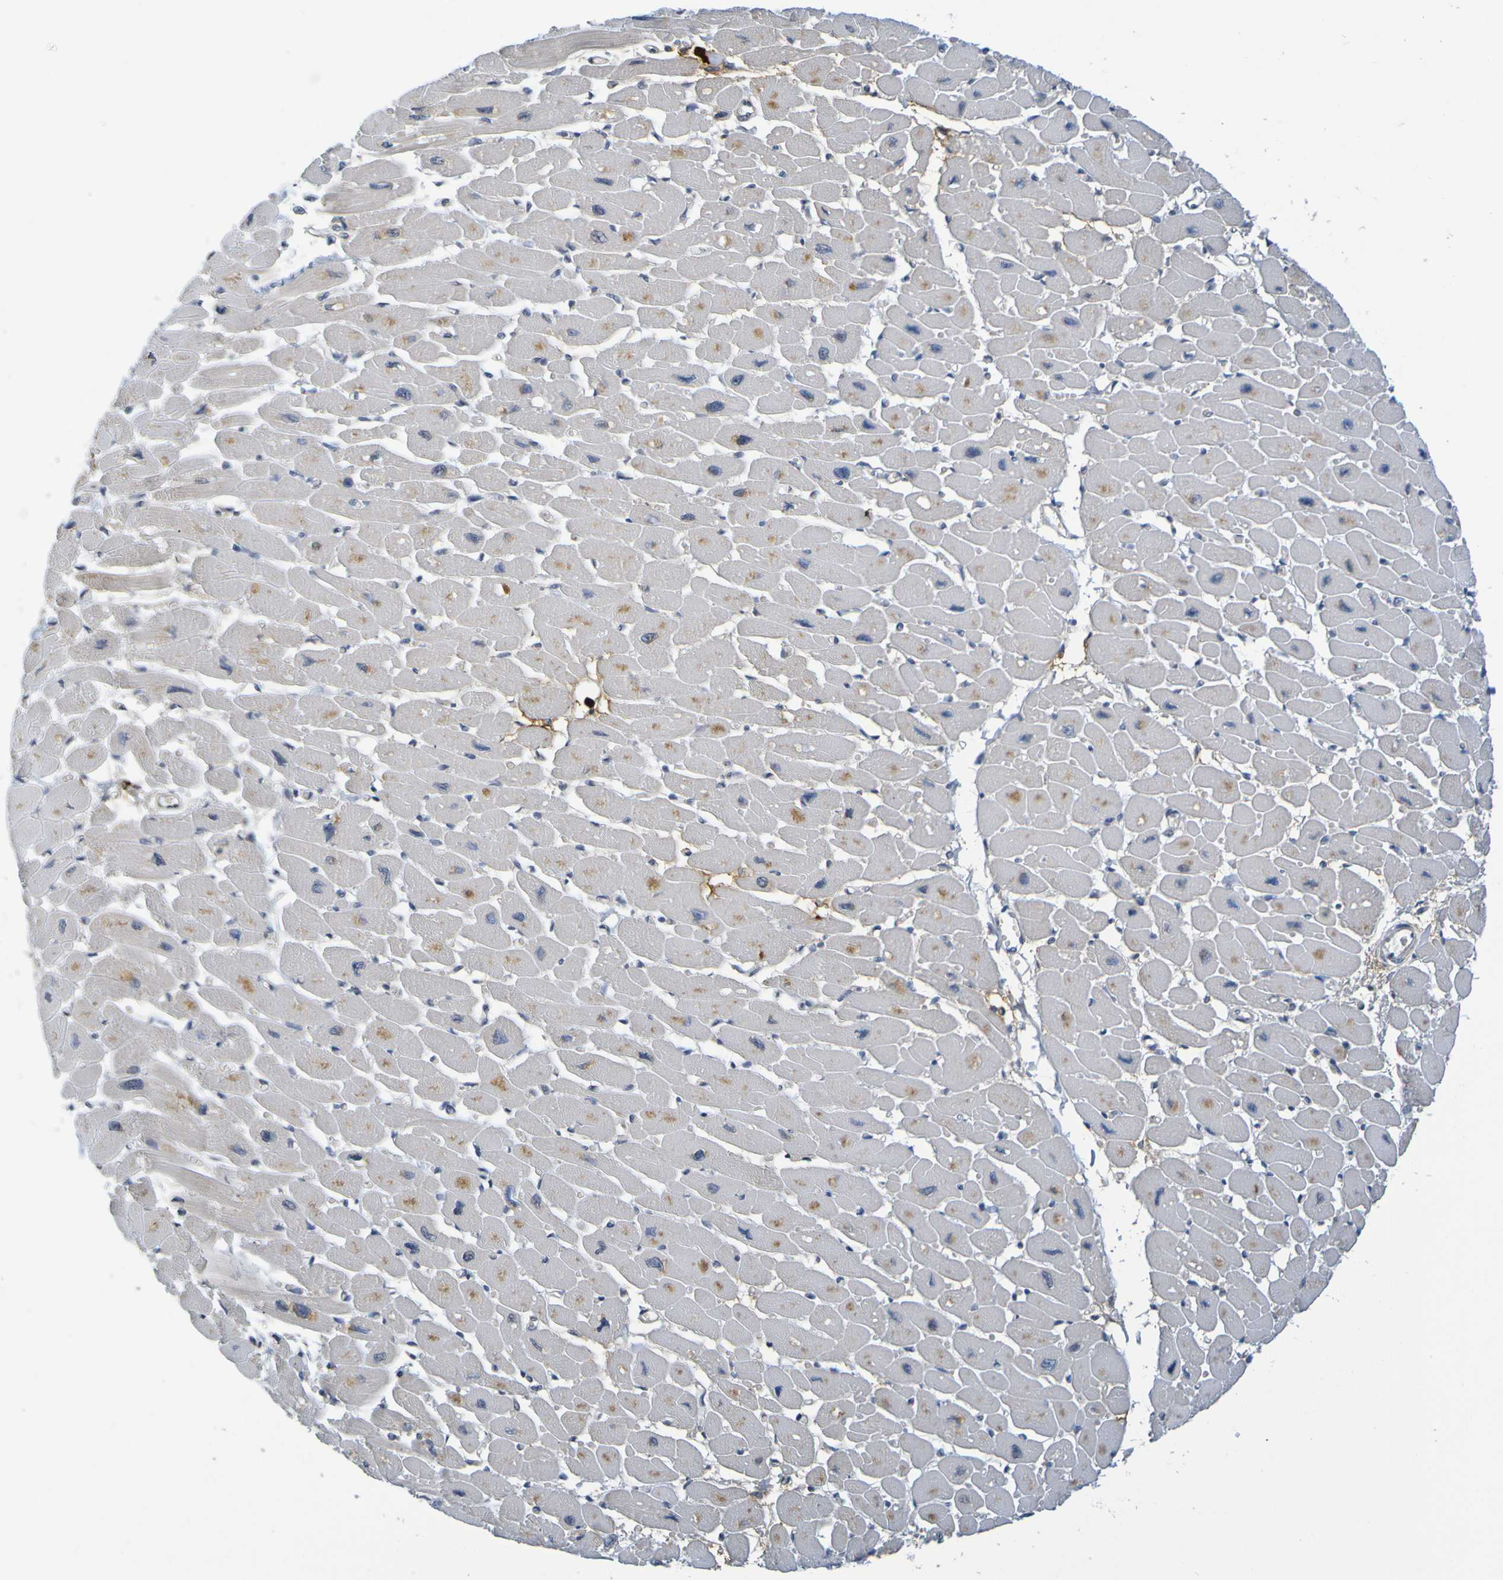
{"staining": {"intensity": "moderate", "quantity": "<25%", "location": "cytoplasmic/membranous"}, "tissue": "heart muscle", "cell_type": "Cardiomyocytes", "image_type": "normal", "snomed": [{"axis": "morphology", "description": "Normal tissue, NOS"}, {"axis": "topography", "description": "Heart"}], "caption": "The photomicrograph displays immunohistochemical staining of unremarkable heart muscle. There is moderate cytoplasmic/membranous positivity is present in about <25% of cardiomyocytes.", "gene": "C3AR1", "patient": {"sex": "female", "age": 54}}